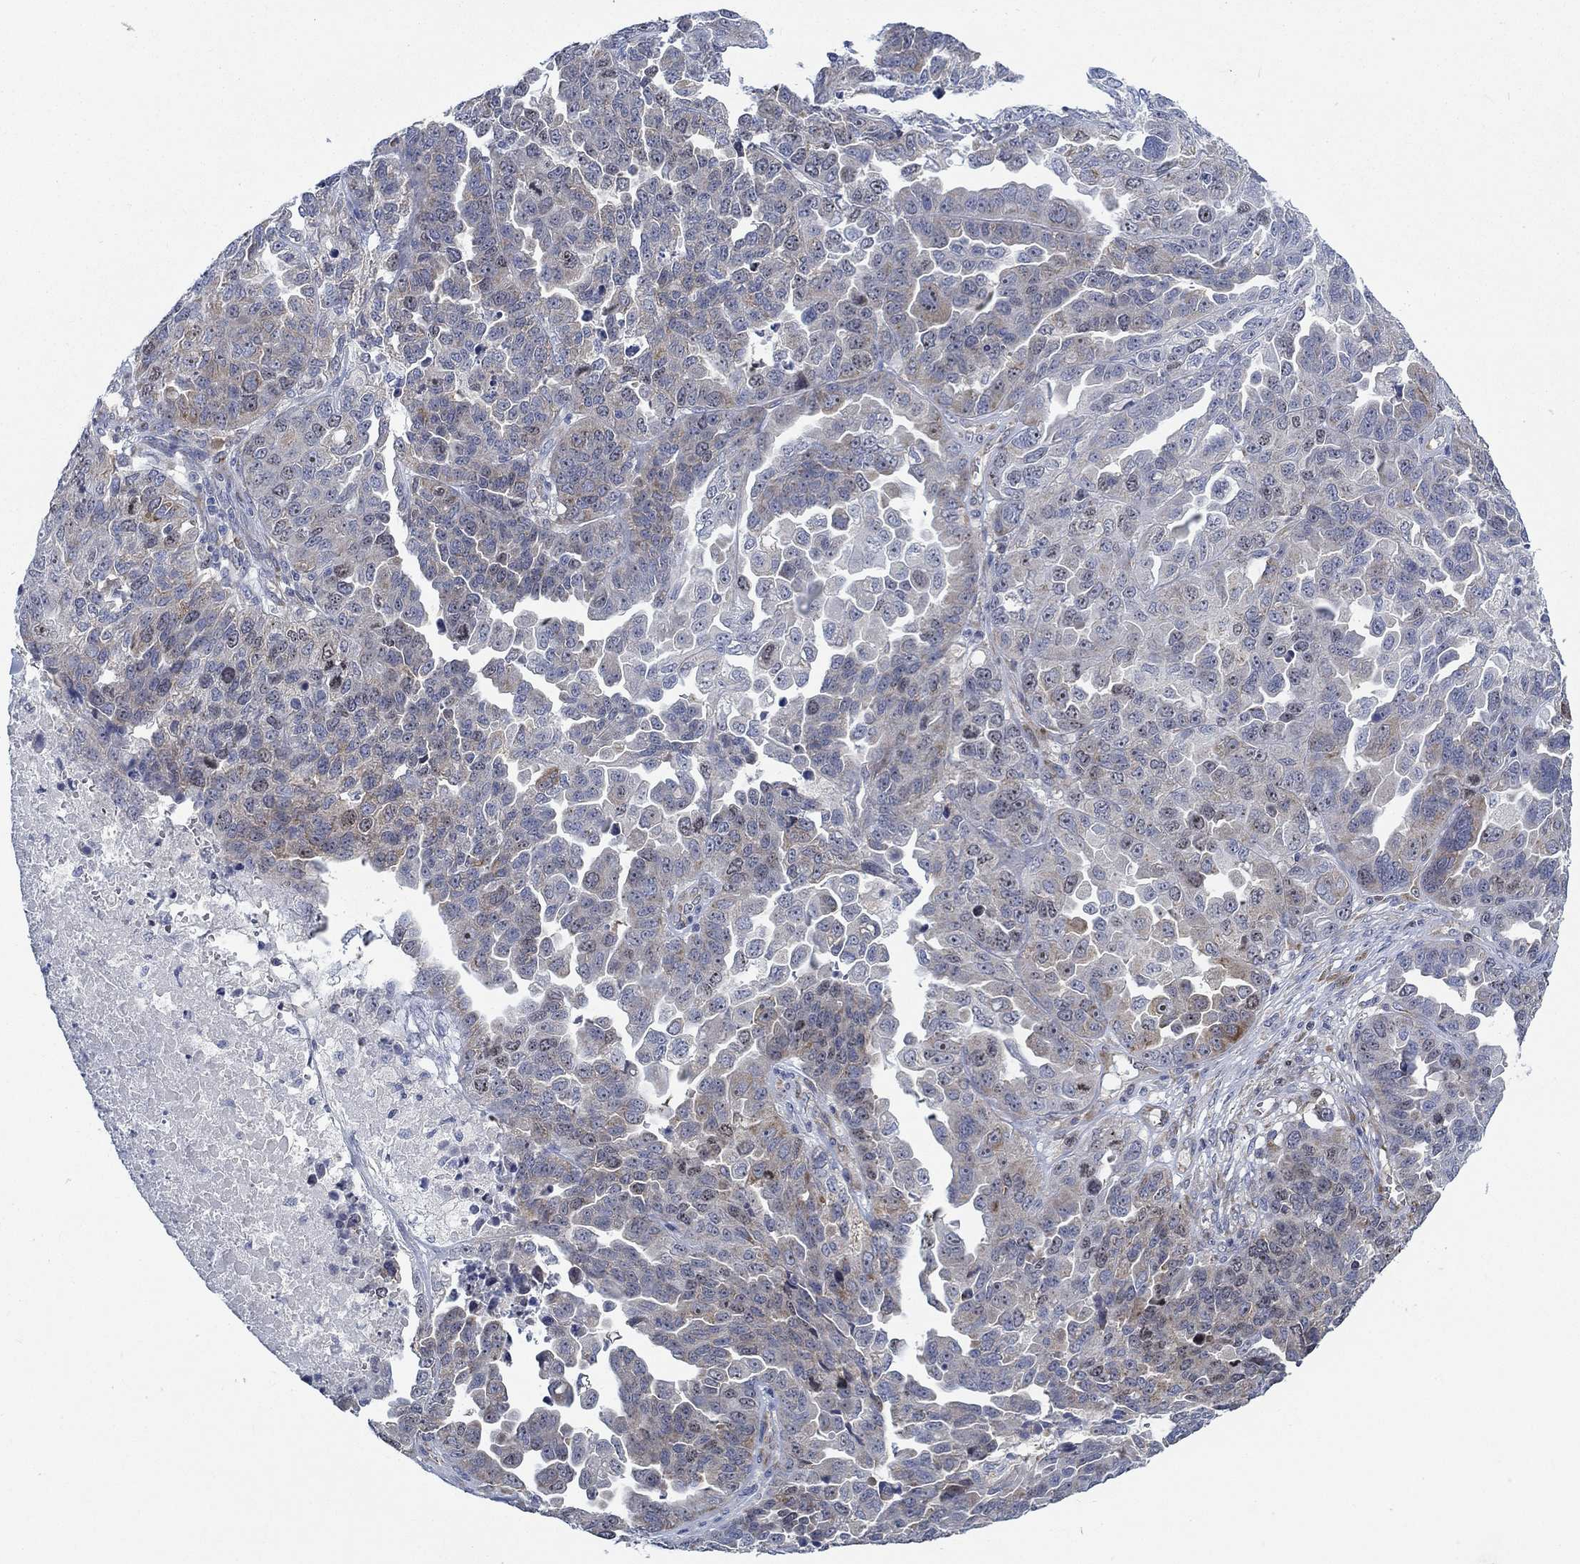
{"staining": {"intensity": "weak", "quantity": "25%-75%", "location": "cytoplasmic/membranous"}, "tissue": "ovarian cancer", "cell_type": "Tumor cells", "image_type": "cancer", "snomed": [{"axis": "morphology", "description": "Cystadenocarcinoma, serous, NOS"}, {"axis": "topography", "description": "Ovary"}], "caption": "Weak cytoplasmic/membranous protein expression is appreciated in approximately 25%-75% of tumor cells in serous cystadenocarcinoma (ovarian). Using DAB (3,3'-diaminobenzidine) (brown) and hematoxylin (blue) stains, captured at high magnification using brightfield microscopy.", "gene": "MMP24", "patient": {"sex": "female", "age": 87}}